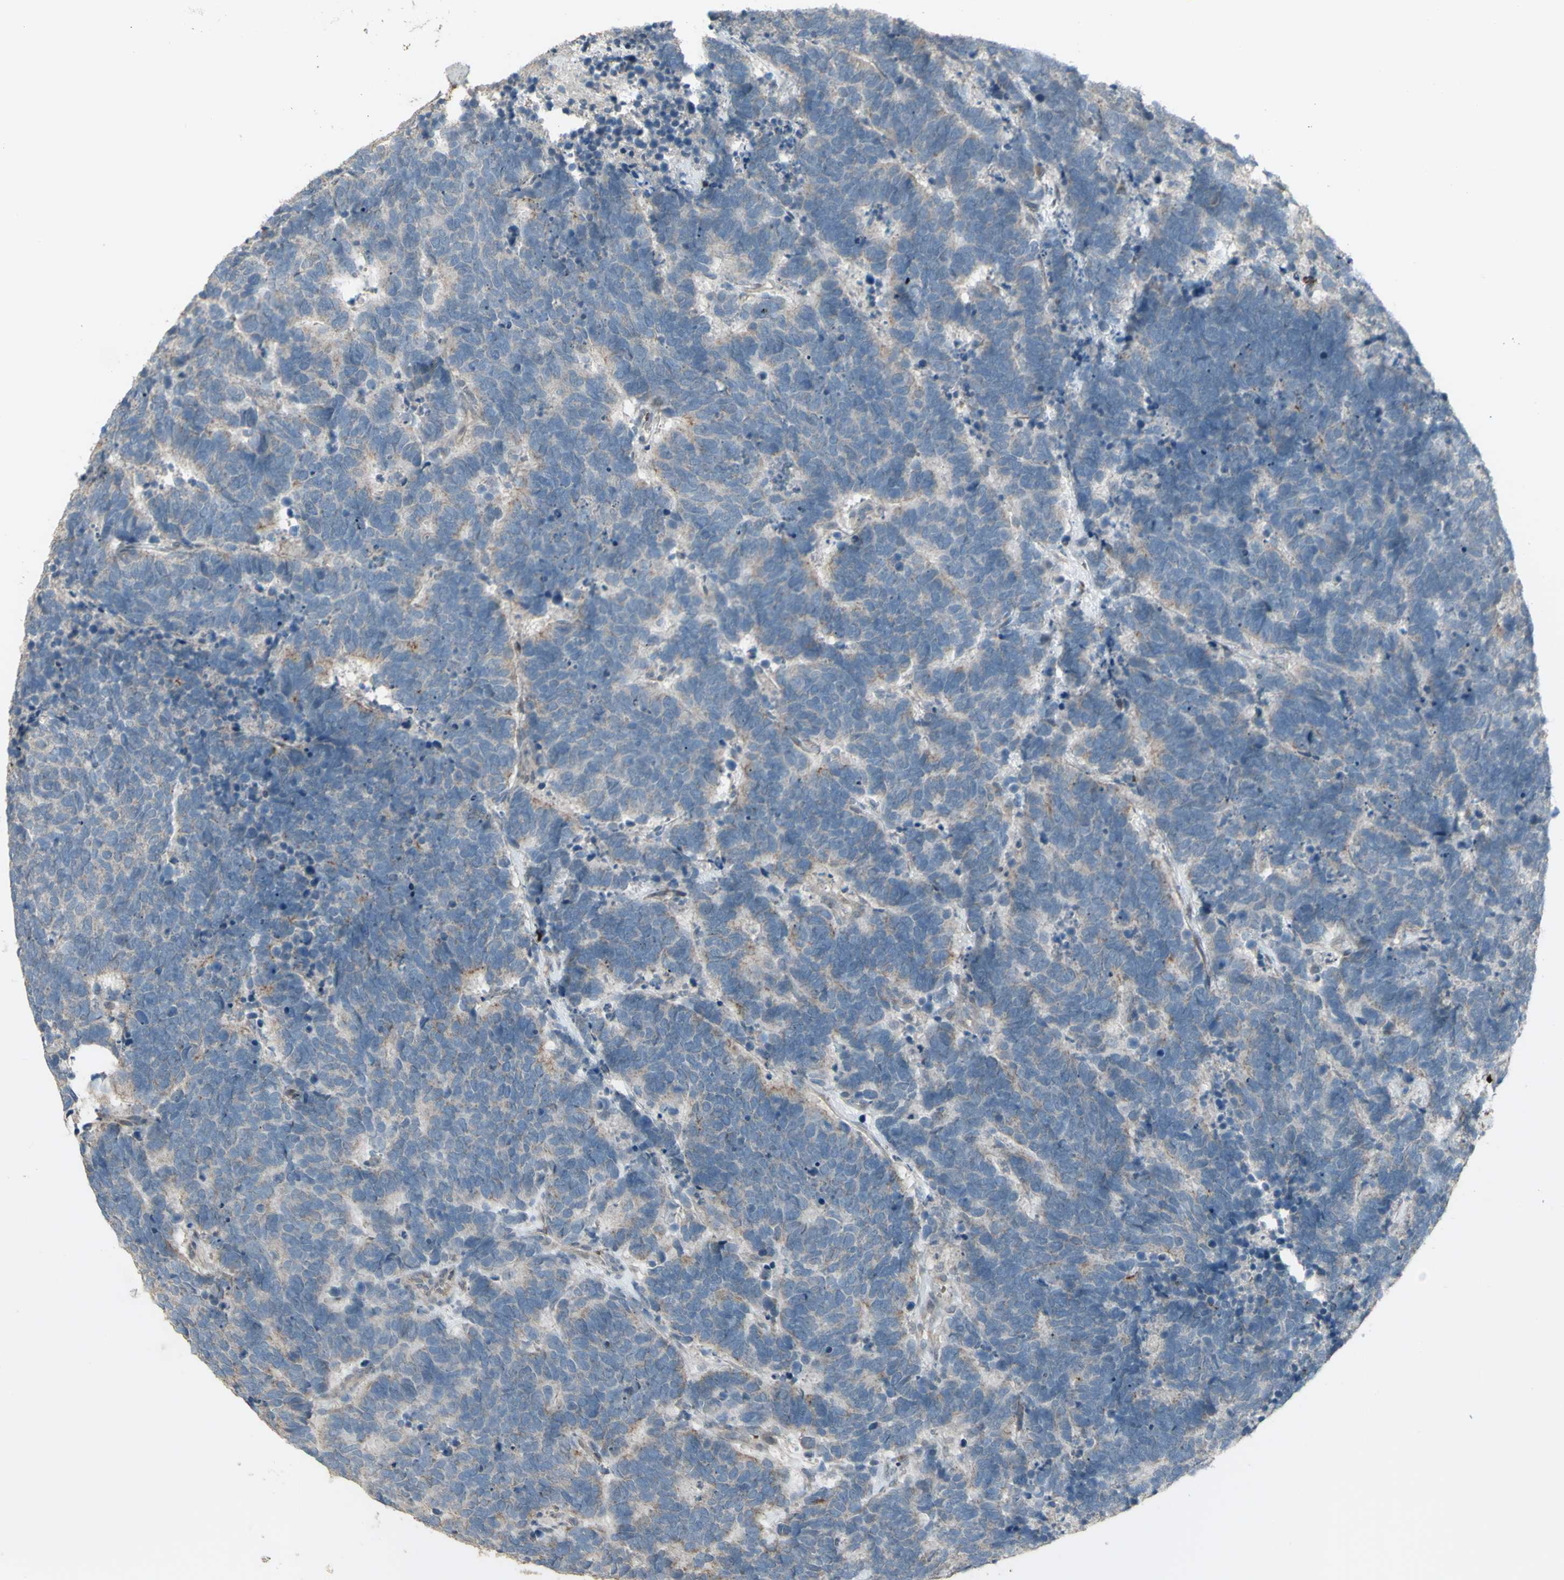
{"staining": {"intensity": "weak", "quantity": ">75%", "location": "cytoplasmic/membranous"}, "tissue": "carcinoid", "cell_type": "Tumor cells", "image_type": "cancer", "snomed": [{"axis": "morphology", "description": "Carcinoma, NOS"}, {"axis": "morphology", "description": "Carcinoid, malignant, NOS"}, {"axis": "topography", "description": "Urinary bladder"}], "caption": "IHC staining of carcinoid, which reveals low levels of weak cytoplasmic/membranous expression in about >75% of tumor cells indicating weak cytoplasmic/membranous protein expression. The staining was performed using DAB (brown) for protein detection and nuclei were counterstained in hematoxylin (blue).", "gene": "GRAMD1B", "patient": {"sex": "male", "age": 57}}